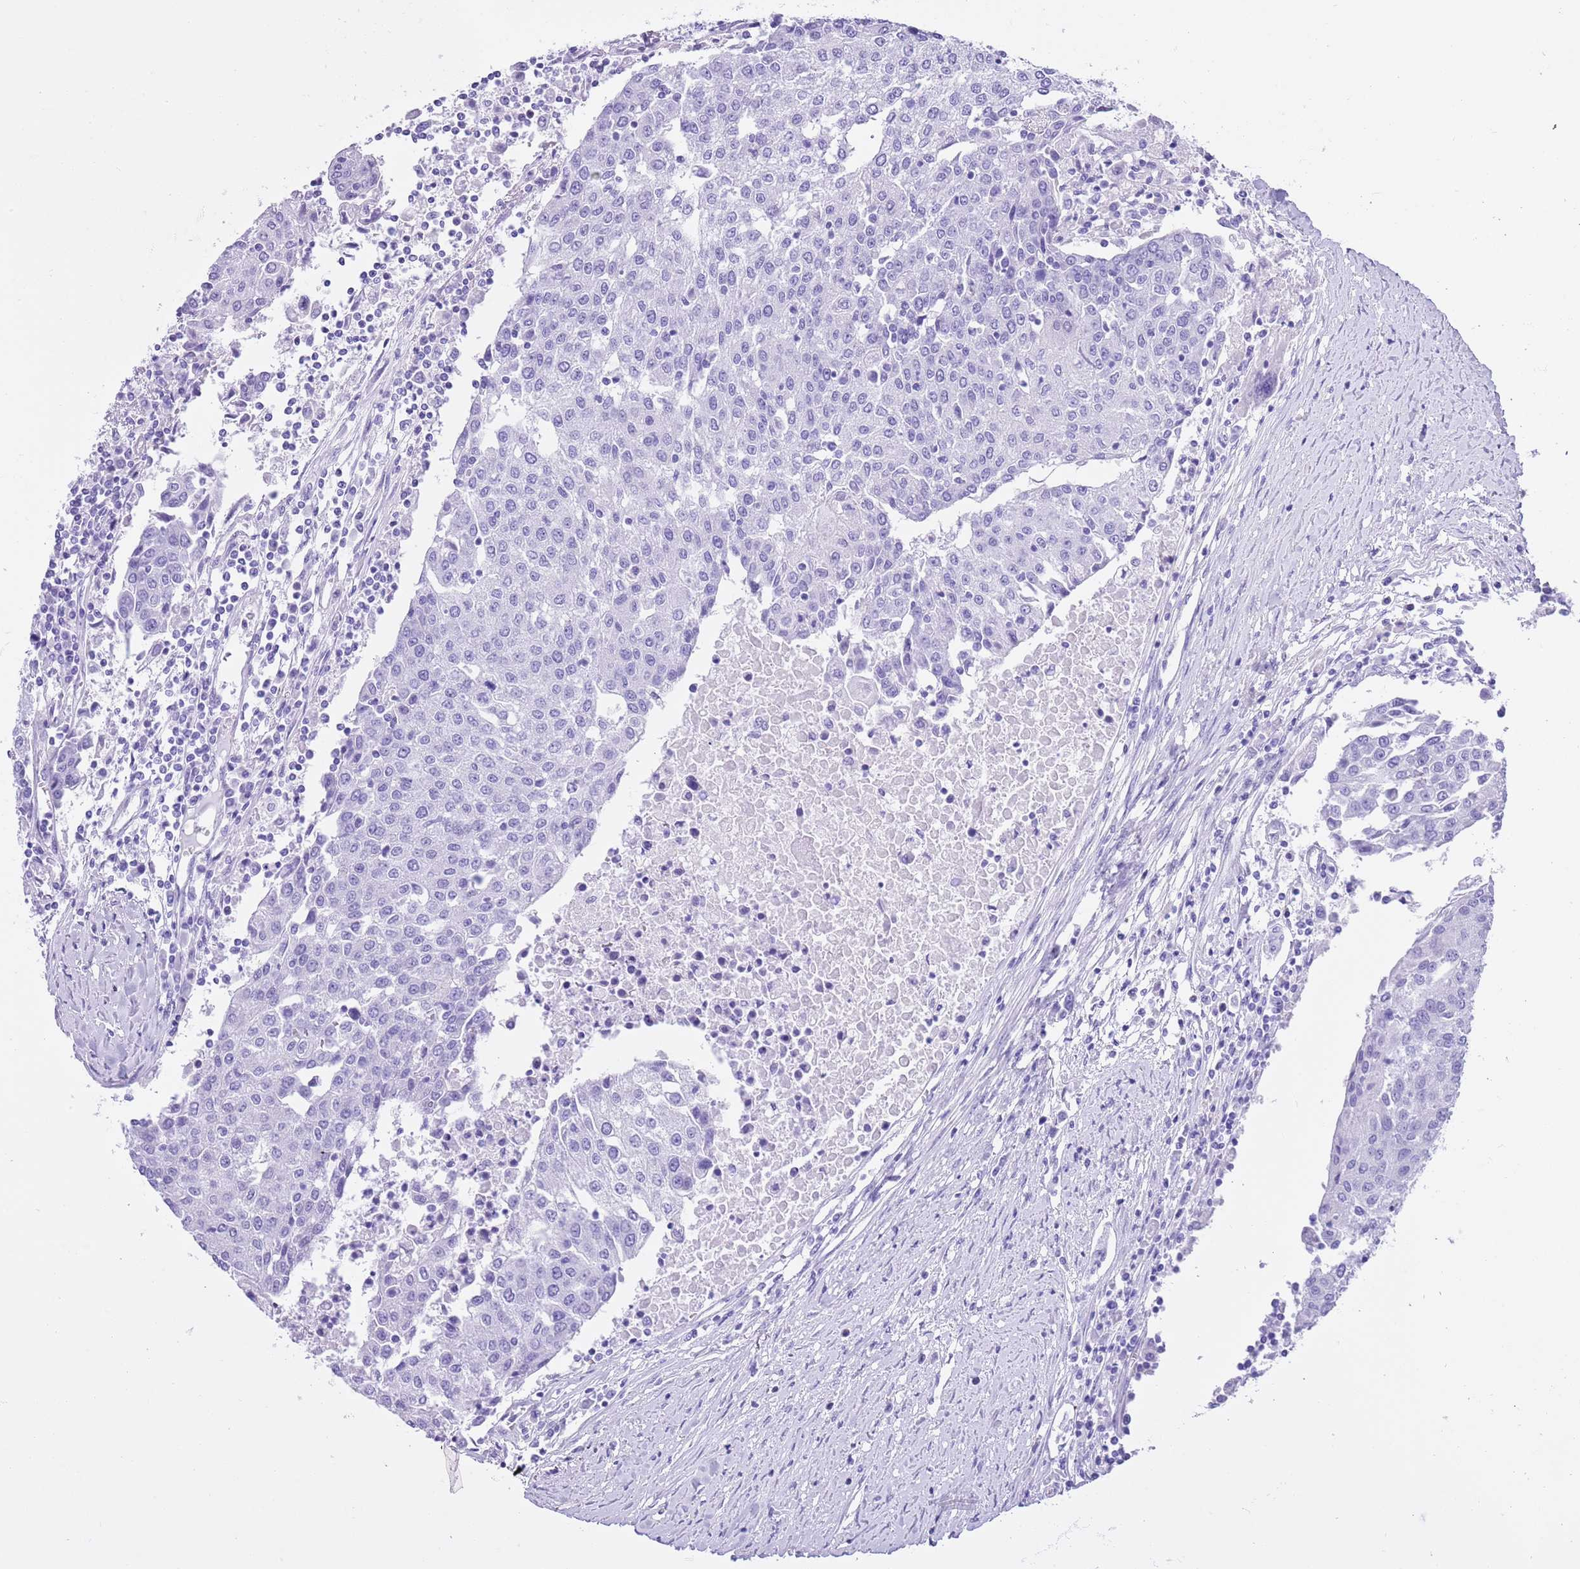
{"staining": {"intensity": "negative", "quantity": "none", "location": "none"}, "tissue": "urothelial cancer", "cell_type": "Tumor cells", "image_type": "cancer", "snomed": [{"axis": "morphology", "description": "Urothelial carcinoma, High grade"}, {"axis": "topography", "description": "Urinary bladder"}], "caption": "Immunohistochemistry of human urothelial cancer exhibits no staining in tumor cells. (Stains: DAB IHC with hematoxylin counter stain, Microscopy: brightfield microscopy at high magnification).", "gene": "TMEM185B", "patient": {"sex": "female", "age": 85}}